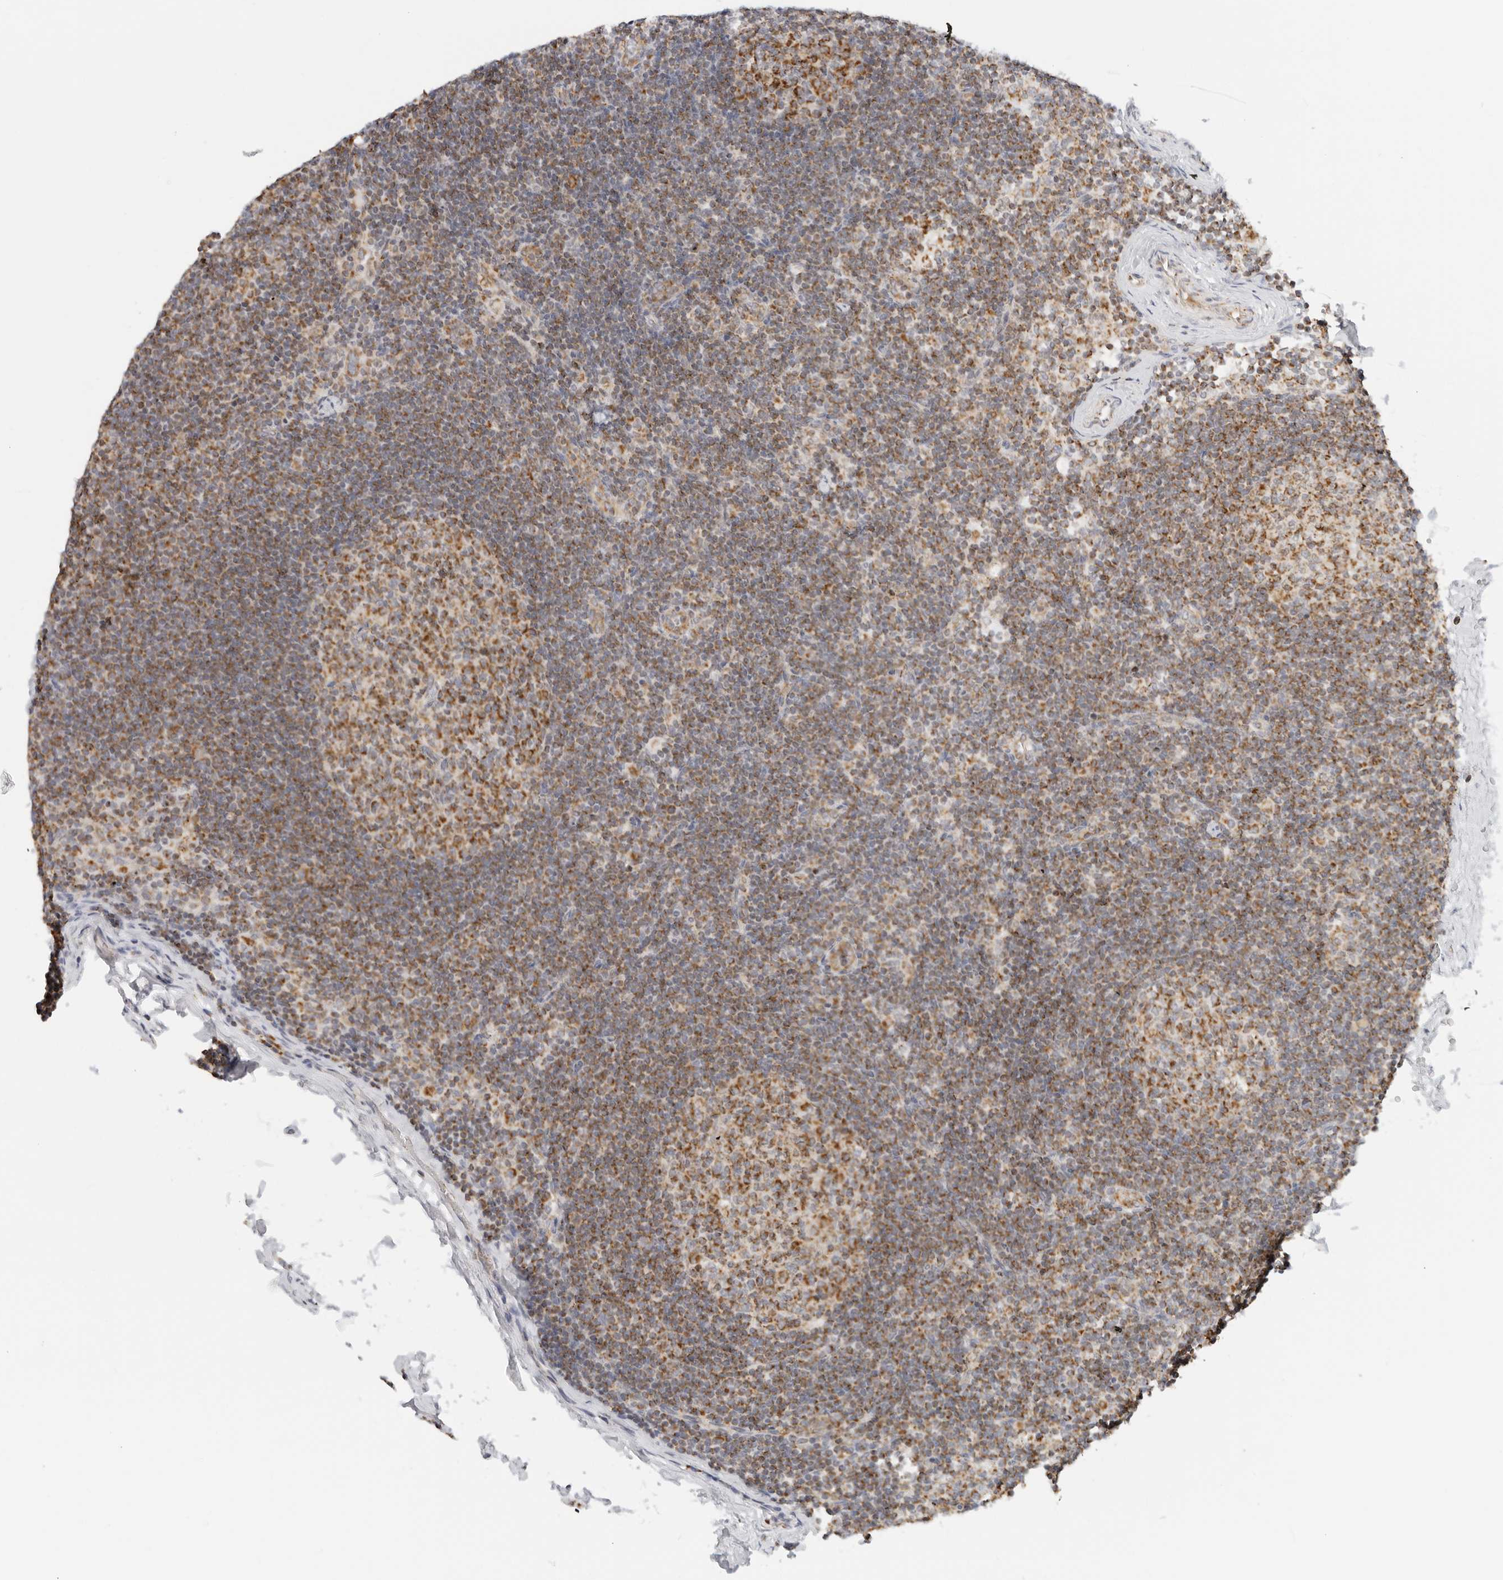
{"staining": {"intensity": "strong", "quantity": "25%-75%", "location": "cytoplasmic/membranous"}, "tissue": "lymph node", "cell_type": "Germinal center cells", "image_type": "normal", "snomed": [{"axis": "morphology", "description": "Normal tissue, NOS"}, {"axis": "topography", "description": "Lymph node"}], "caption": "Immunohistochemistry (IHC) (DAB (3,3'-diaminobenzidine)) staining of unremarkable human lymph node shows strong cytoplasmic/membranous protein expression in approximately 25%-75% of germinal center cells.", "gene": "RC3H1", "patient": {"sex": "female", "age": 22}}